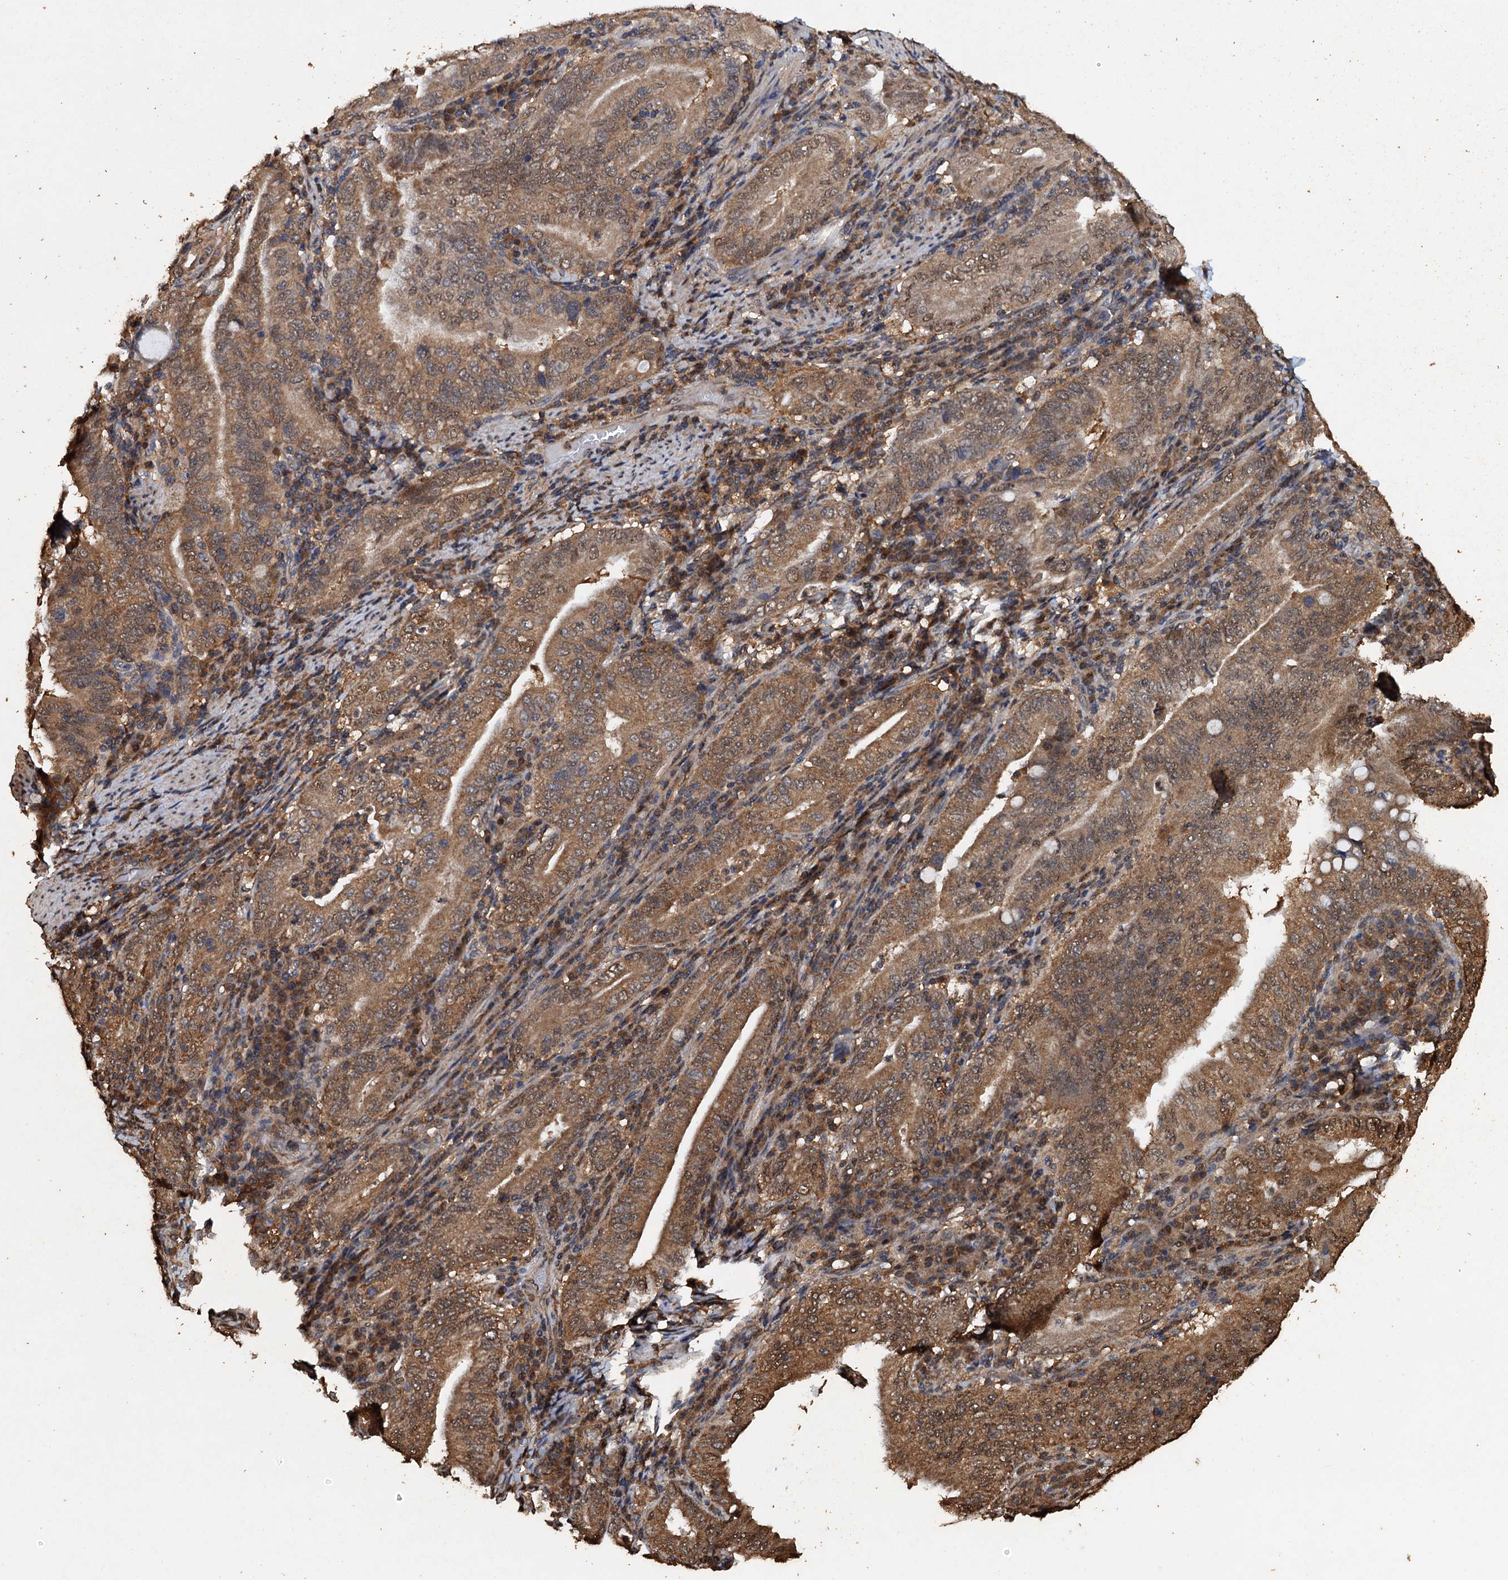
{"staining": {"intensity": "moderate", "quantity": ">75%", "location": "cytoplasmic/membranous"}, "tissue": "stomach cancer", "cell_type": "Tumor cells", "image_type": "cancer", "snomed": [{"axis": "morphology", "description": "Normal tissue, NOS"}, {"axis": "morphology", "description": "Adenocarcinoma, NOS"}, {"axis": "topography", "description": "Esophagus"}, {"axis": "topography", "description": "Stomach, upper"}, {"axis": "topography", "description": "Peripheral nerve tissue"}], "caption": "Stomach cancer (adenocarcinoma) was stained to show a protein in brown. There is medium levels of moderate cytoplasmic/membranous staining in about >75% of tumor cells.", "gene": "PSMD9", "patient": {"sex": "male", "age": 62}}